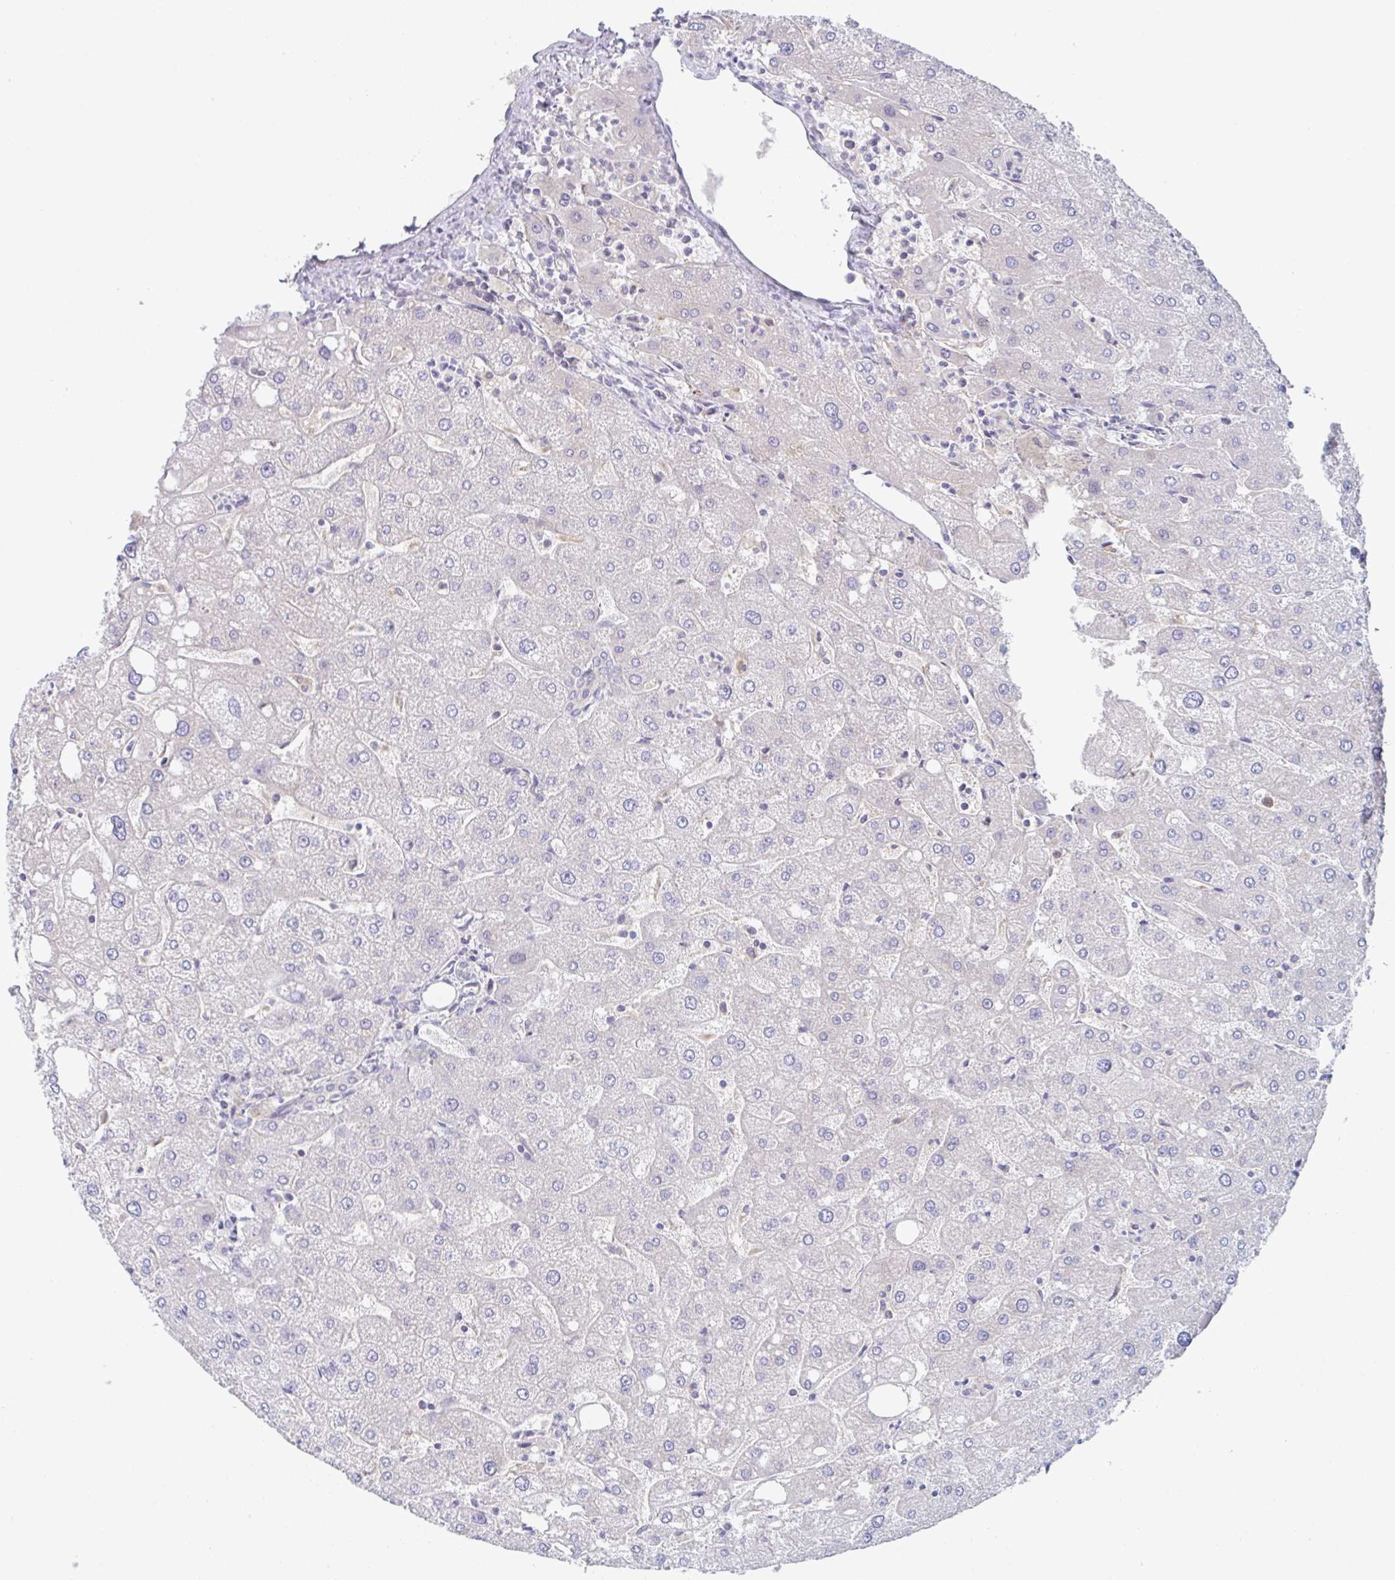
{"staining": {"intensity": "negative", "quantity": "none", "location": "none"}, "tissue": "liver", "cell_type": "Cholangiocytes", "image_type": "normal", "snomed": [{"axis": "morphology", "description": "Normal tissue, NOS"}, {"axis": "topography", "description": "Liver"}], "caption": "Immunohistochemistry (IHC) photomicrograph of benign liver: liver stained with DAB reveals no significant protein expression in cholangiocytes.", "gene": "AMPD2", "patient": {"sex": "male", "age": 67}}